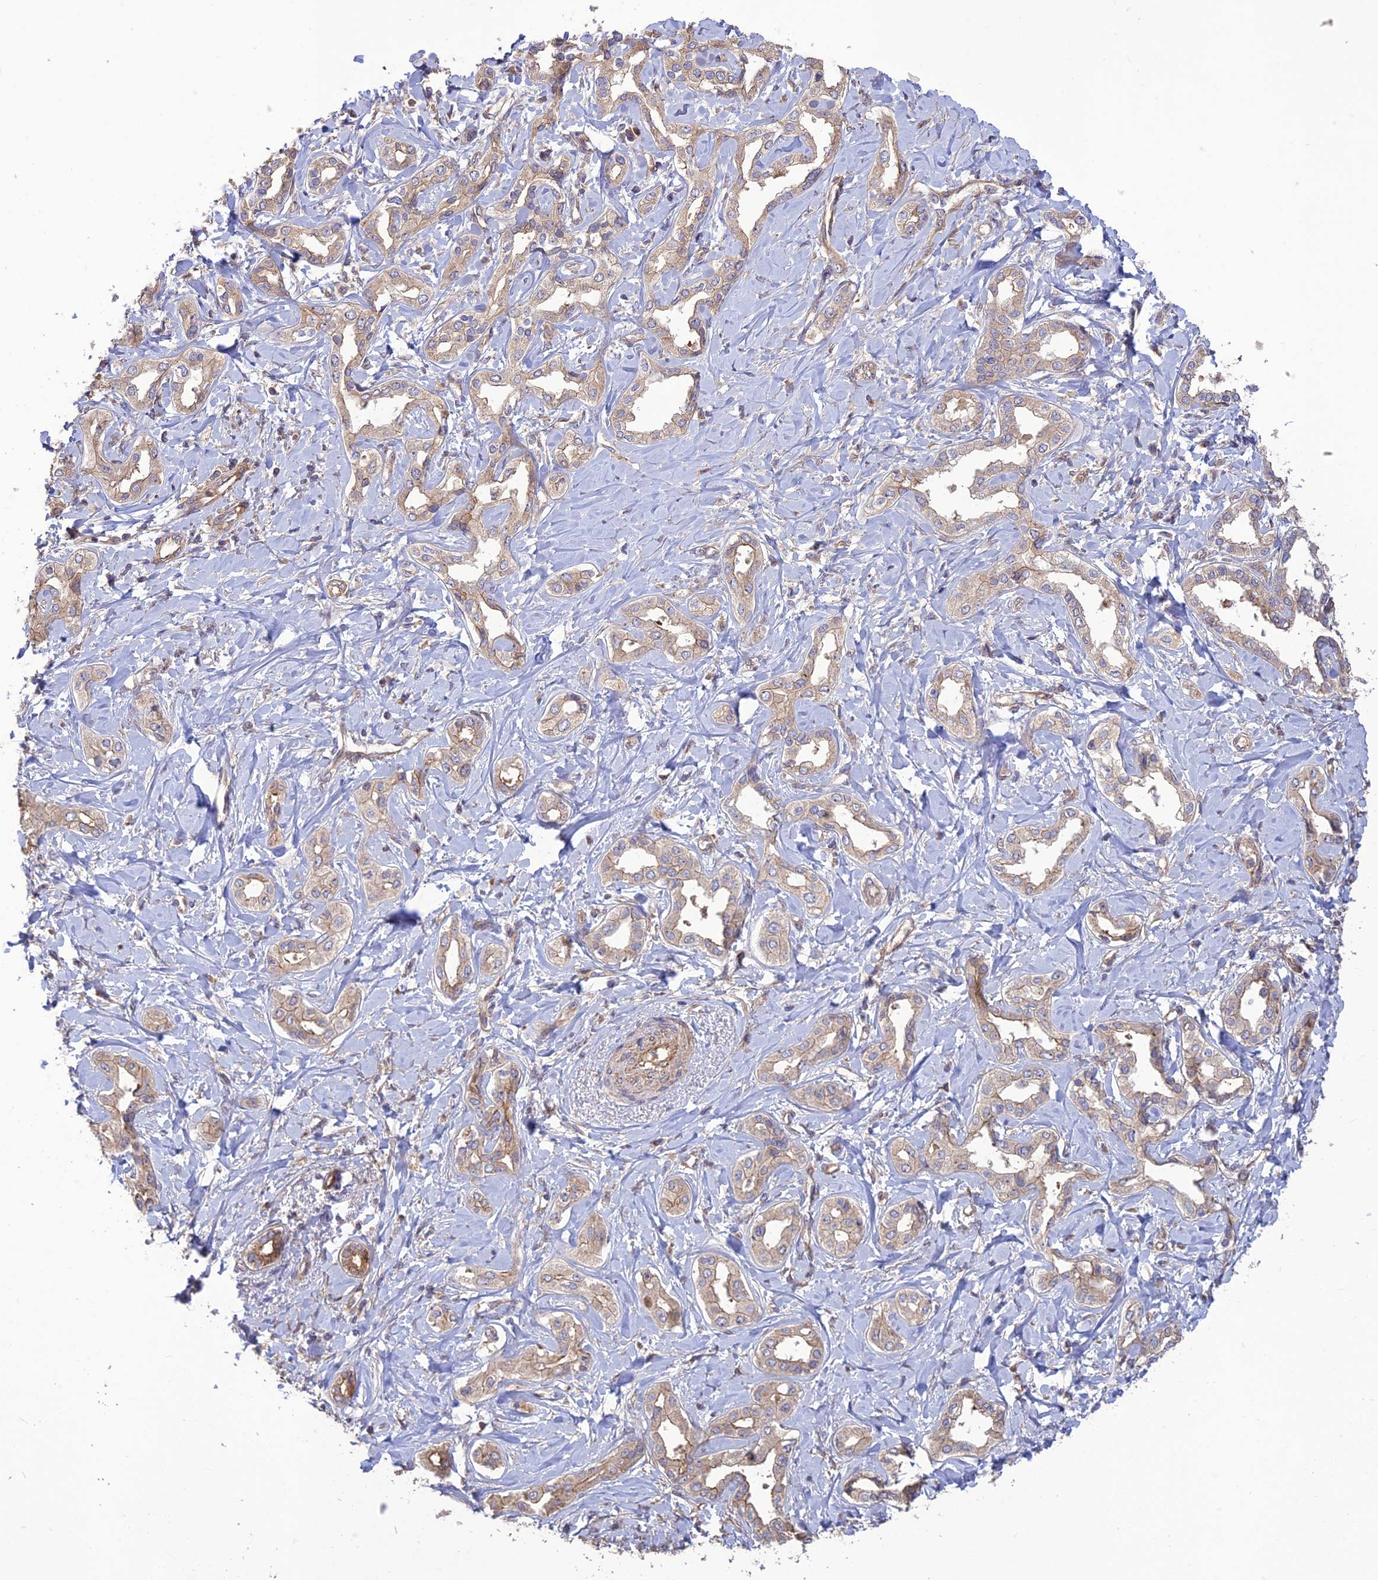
{"staining": {"intensity": "weak", "quantity": ">75%", "location": "cytoplasmic/membranous"}, "tissue": "liver cancer", "cell_type": "Tumor cells", "image_type": "cancer", "snomed": [{"axis": "morphology", "description": "Cholangiocarcinoma"}, {"axis": "topography", "description": "Liver"}], "caption": "Immunohistochemical staining of liver cholangiocarcinoma exhibits low levels of weak cytoplasmic/membranous protein positivity in about >75% of tumor cells.", "gene": "TMEM131L", "patient": {"sex": "female", "age": 77}}